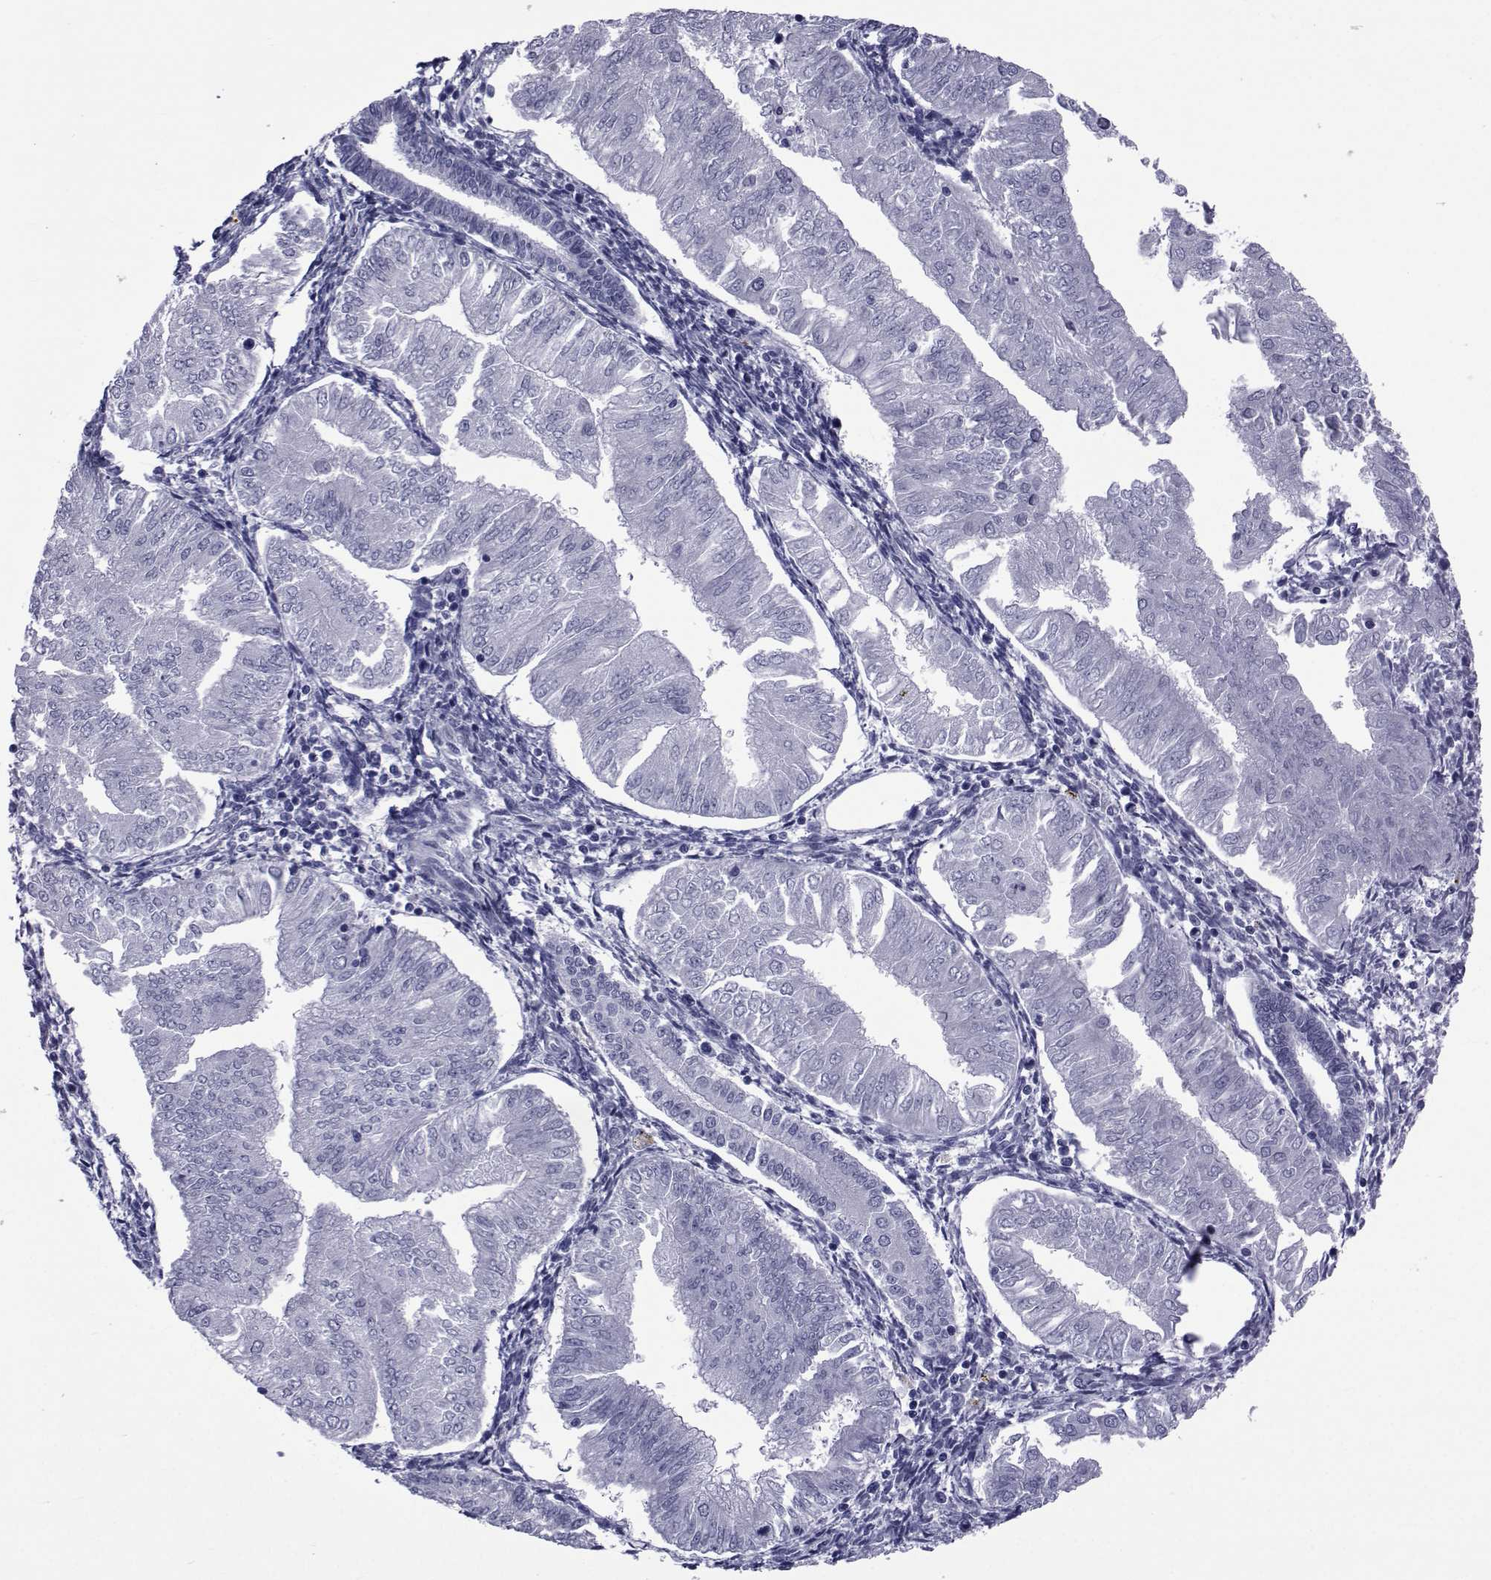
{"staining": {"intensity": "negative", "quantity": "none", "location": "none"}, "tissue": "endometrial cancer", "cell_type": "Tumor cells", "image_type": "cancer", "snomed": [{"axis": "morphology", "description": "Adenocarcinoma, NOS"}, {"axis": "topography", "description": "Endometrium"}], "caption": "Immunohistochemistry image of neoplastic tissue: human endometrial adenocarcinoma stained with DAB shows no significant protein expression in tumor cells. Brightfield microscopy of immunohistochemistry stained with DAB (brown) and hematoxylin (blue), captured at high magnification.", "gene": "GKAP1", "patient": {"sex": "female", "age": 53}}